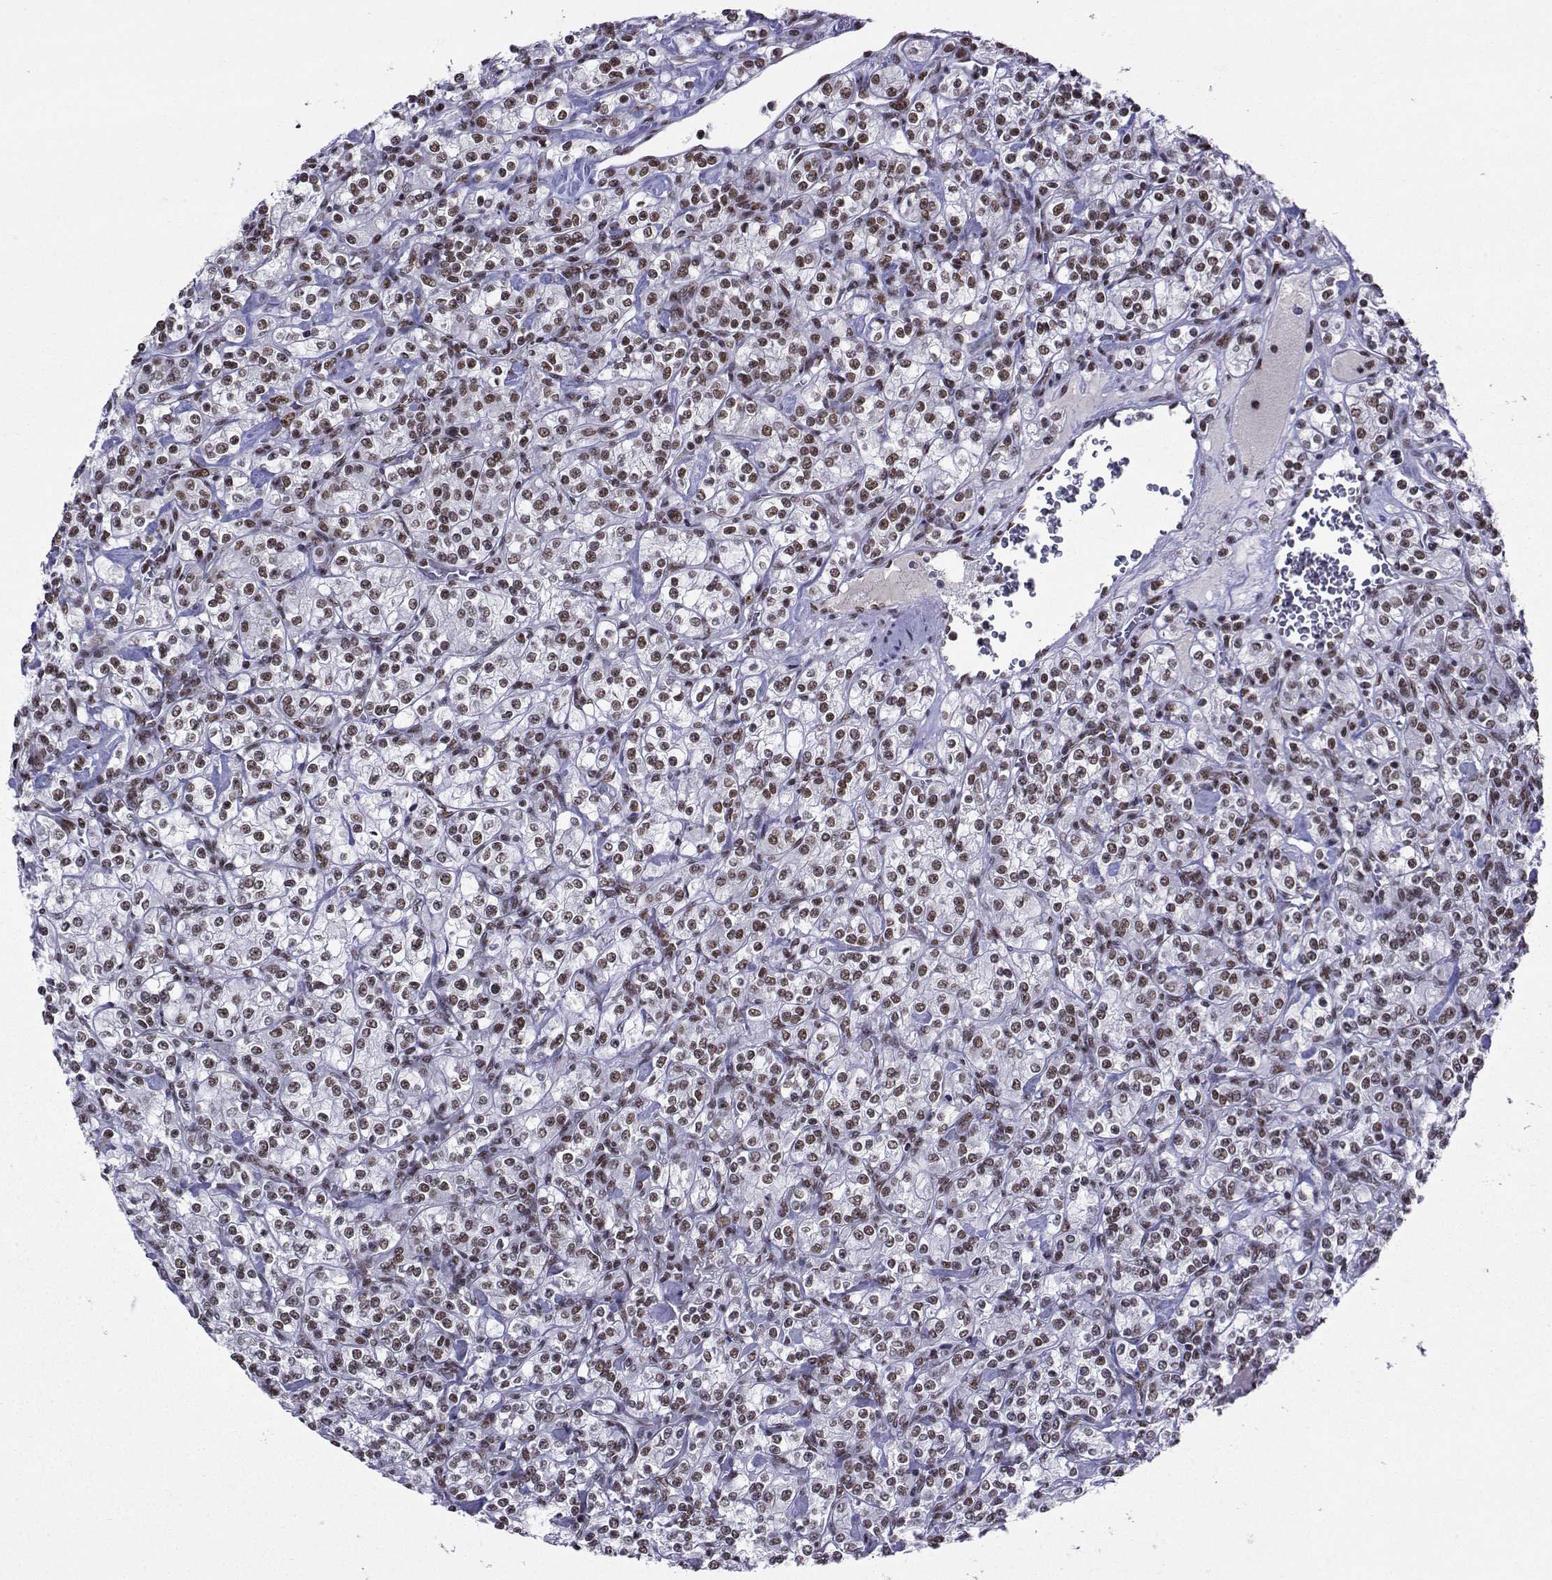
{"staining": {"intensity": "moderate", "quantity": "<25%", "location": "nuclear"}, "tissue": "renal cancer", "cell_type": "Tumor cells", "image_type": "cancer", "snomed": [{"axis": "morphology", "description": "Adenocarcinoma, NOS"}, {"axis": "topography", "description": "Kidney"}], "caption": "Immunohistochemical staining of adenocarcinoma (renal) shows low levels of moderate nuclear protein staining in approximately <25% of tumor cells.", "gene": "SNRPB2", "patient": {"sex": "male", "age": 77}}